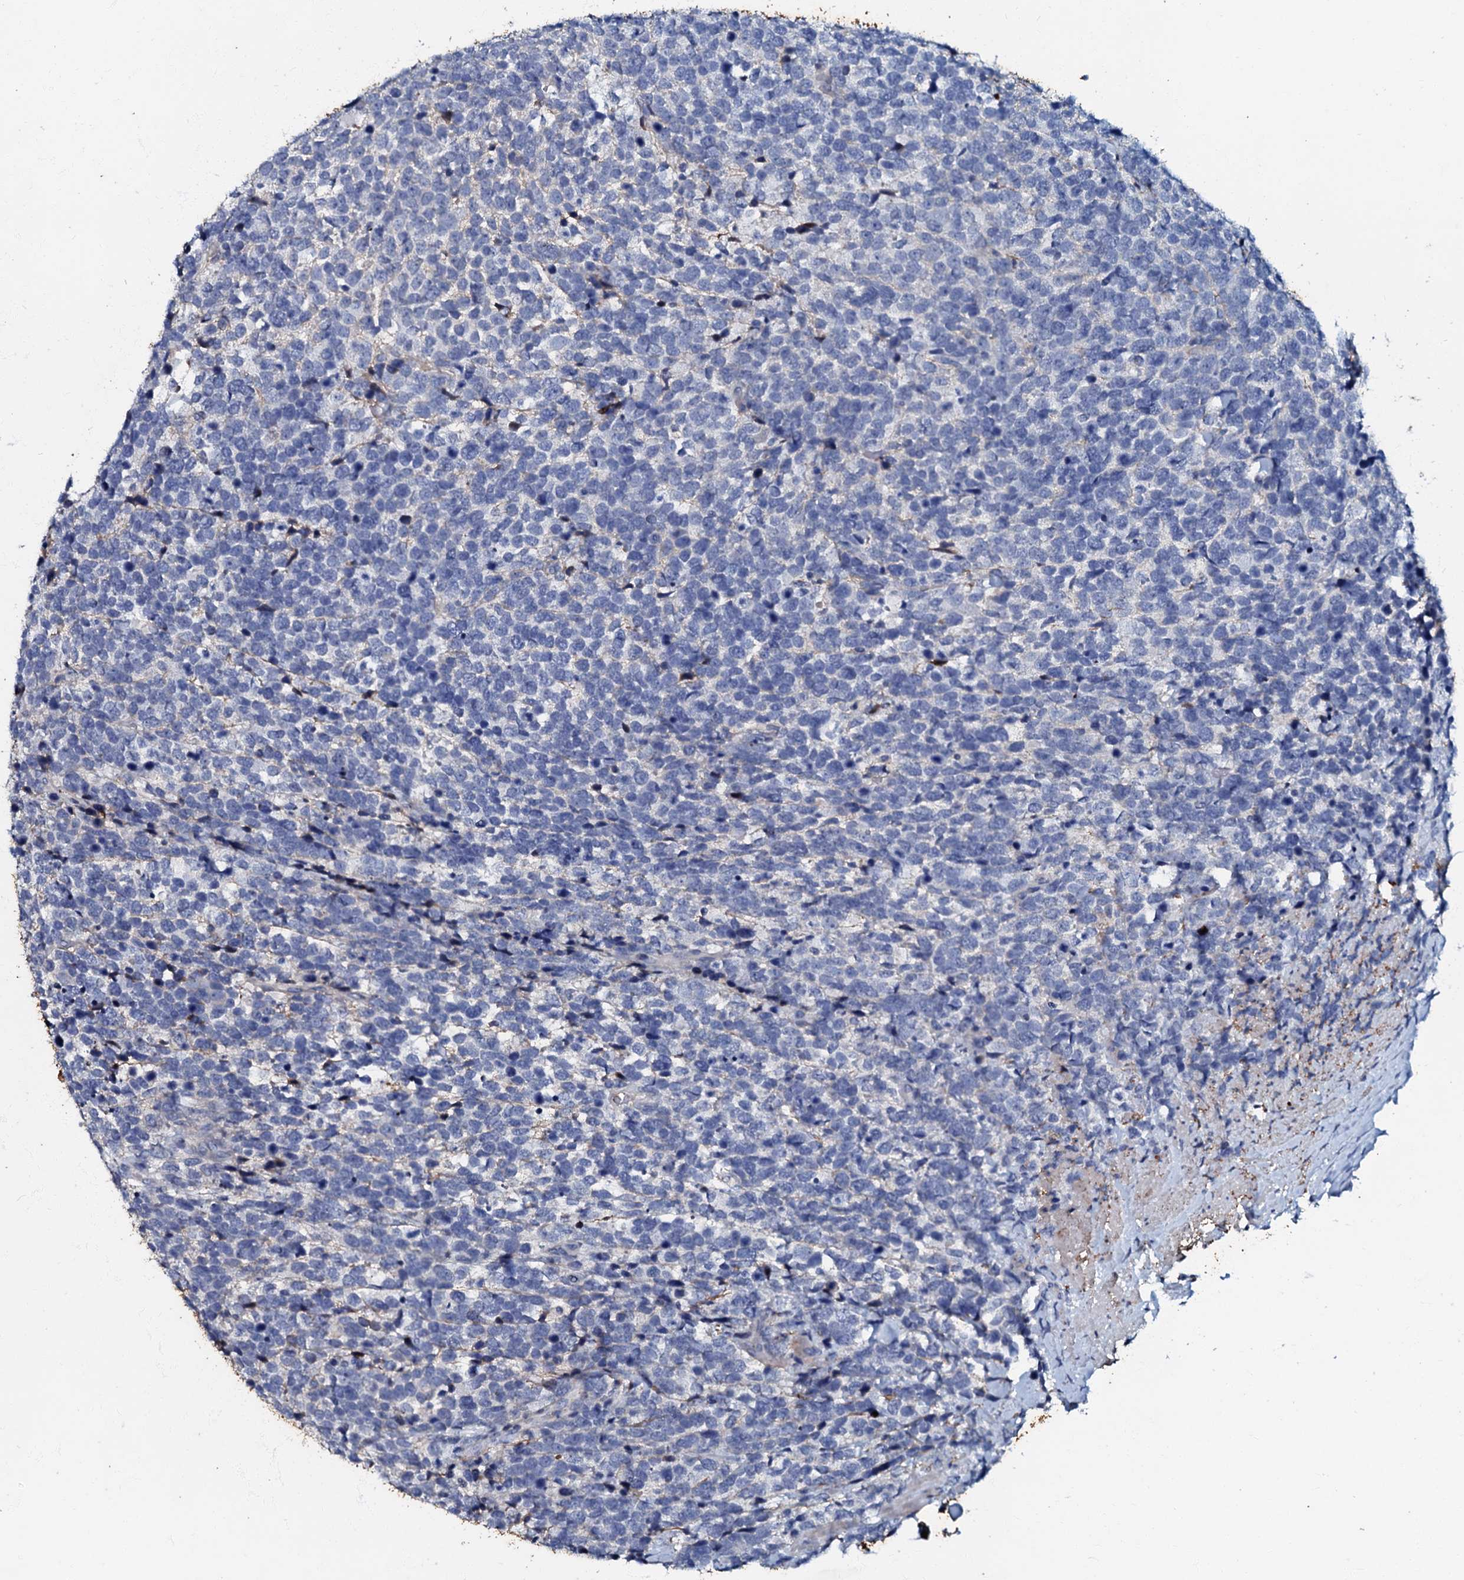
{"staining": {"intensity": "negative", "quantity": "none", "location": "none"}, "tissue": "urothelial cancer", "cell_type": "Tumor cells", "image_type": "cancer", "snomed": [{"axis": "morphology", "description": "Urothelial carcinoma, High grade"}, {"axis": "topography", "description": "Urinary bladder"}], "caption": "A high-resolution image shows immunohistochemistry staining of high-grade urothelial carcinoma, which displays no significant expression in tumor cells. Brightfield microscopy of immunohistochemistry stained with DAB (3,3'-diaminobenzidine) (brown) and hematoxylin (blue), captured at high magnification.", "gene": "MANSC4", "patient": {"sex": "female", "age": 82}}